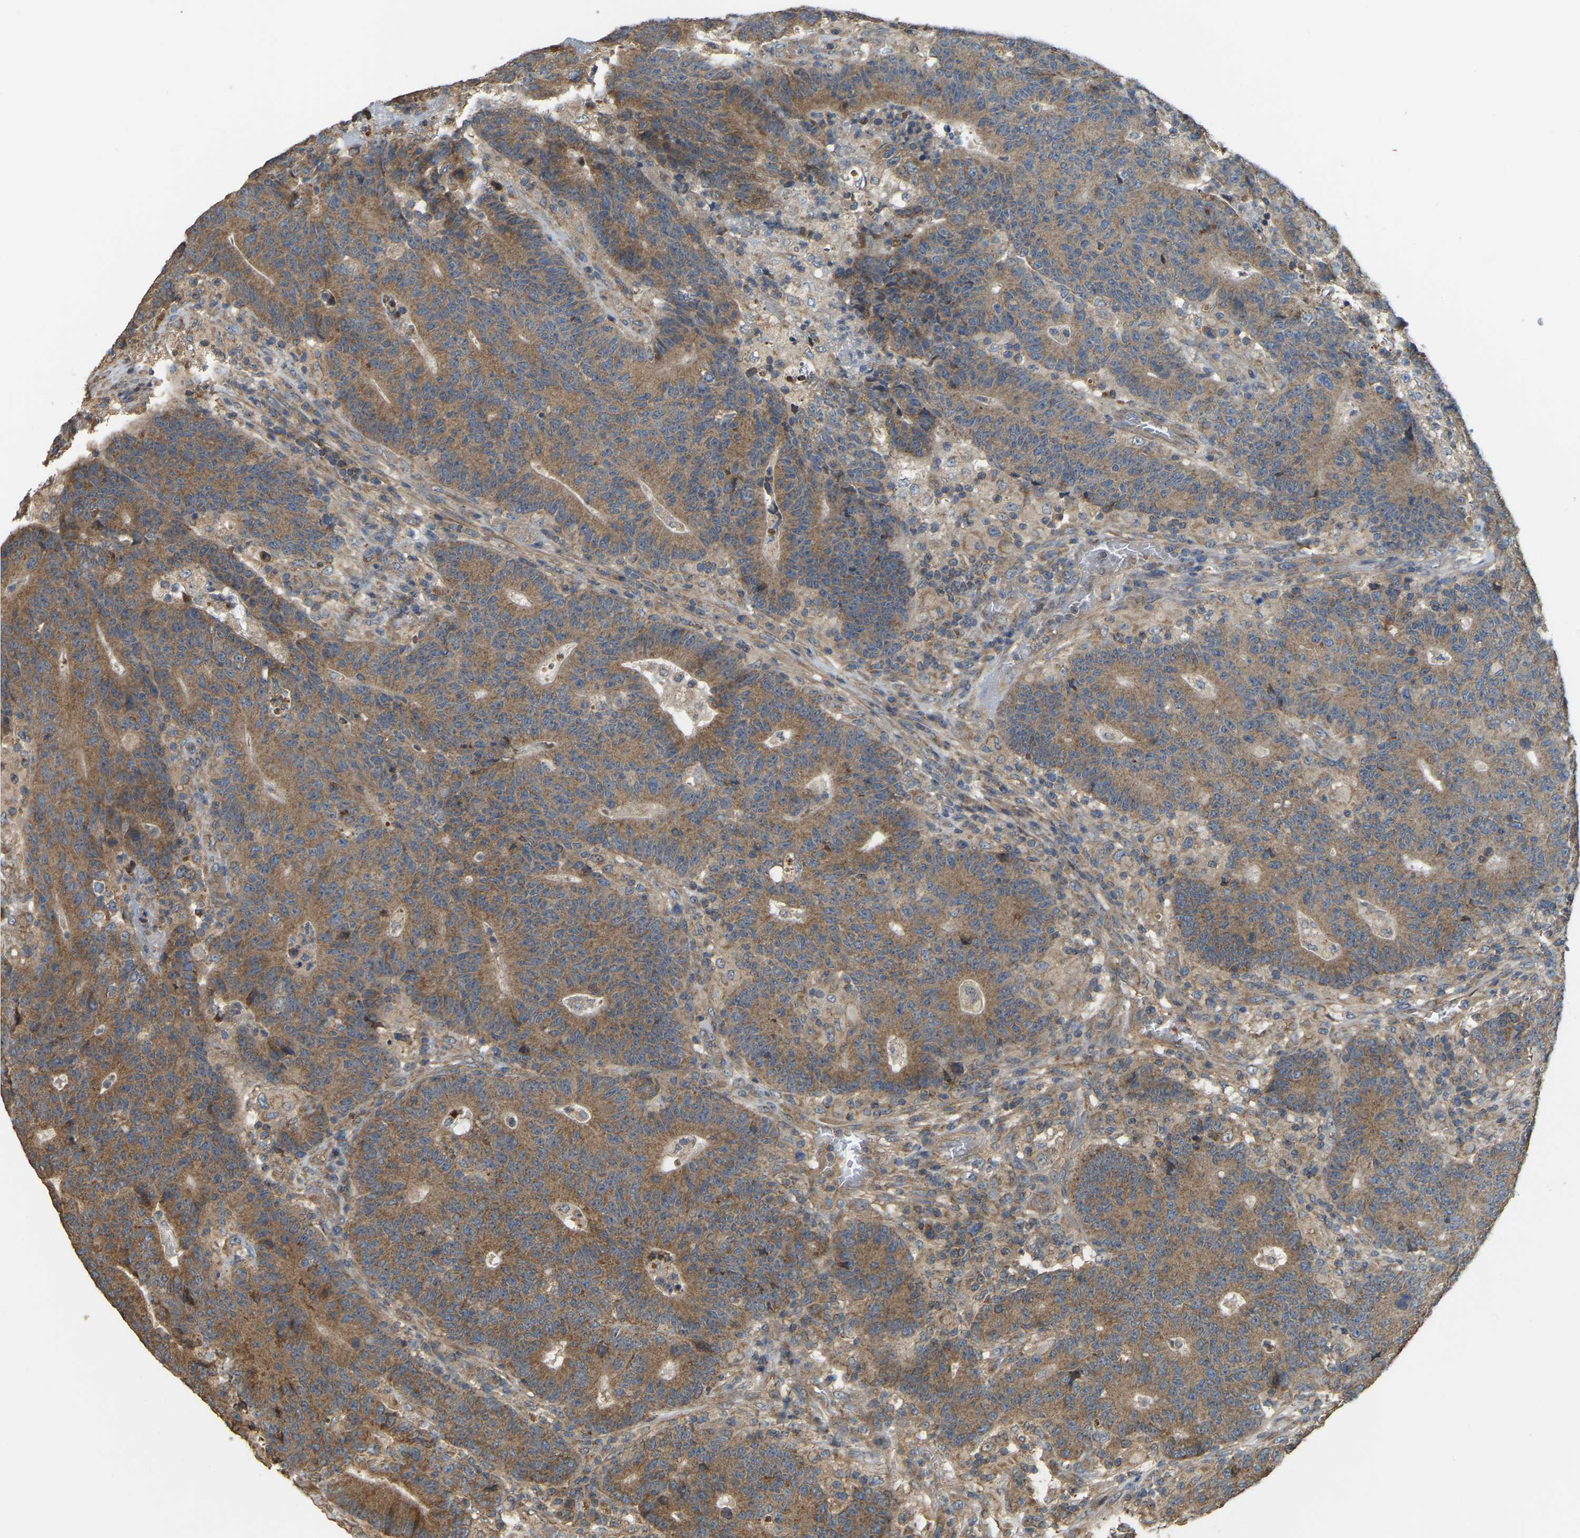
{"staining": {"intensity": "moderate", "quantity": ">75%", "location": "cytoplasmic/membranous"}, "tissue": "colorectal cancer", "cell_type": "Tumor cells", "image_type": "cancer", "snomed": [{"axis": "morphology", "description": "Normal tissue, NOS"}, {"axis": "morphology", "description": "Adenocarcinoma, NOS"}, {"axis": "topography", "description": "Colon"}], "caption": "Immunohistochemical staining of colorectal adenocarcinoma exhibits medium levels of moderate cytoplasmic/membranous protein staining in about >75% of tumor cells.", "gene": "GNG2", "patient": {"sex": "female", "age": 75}}